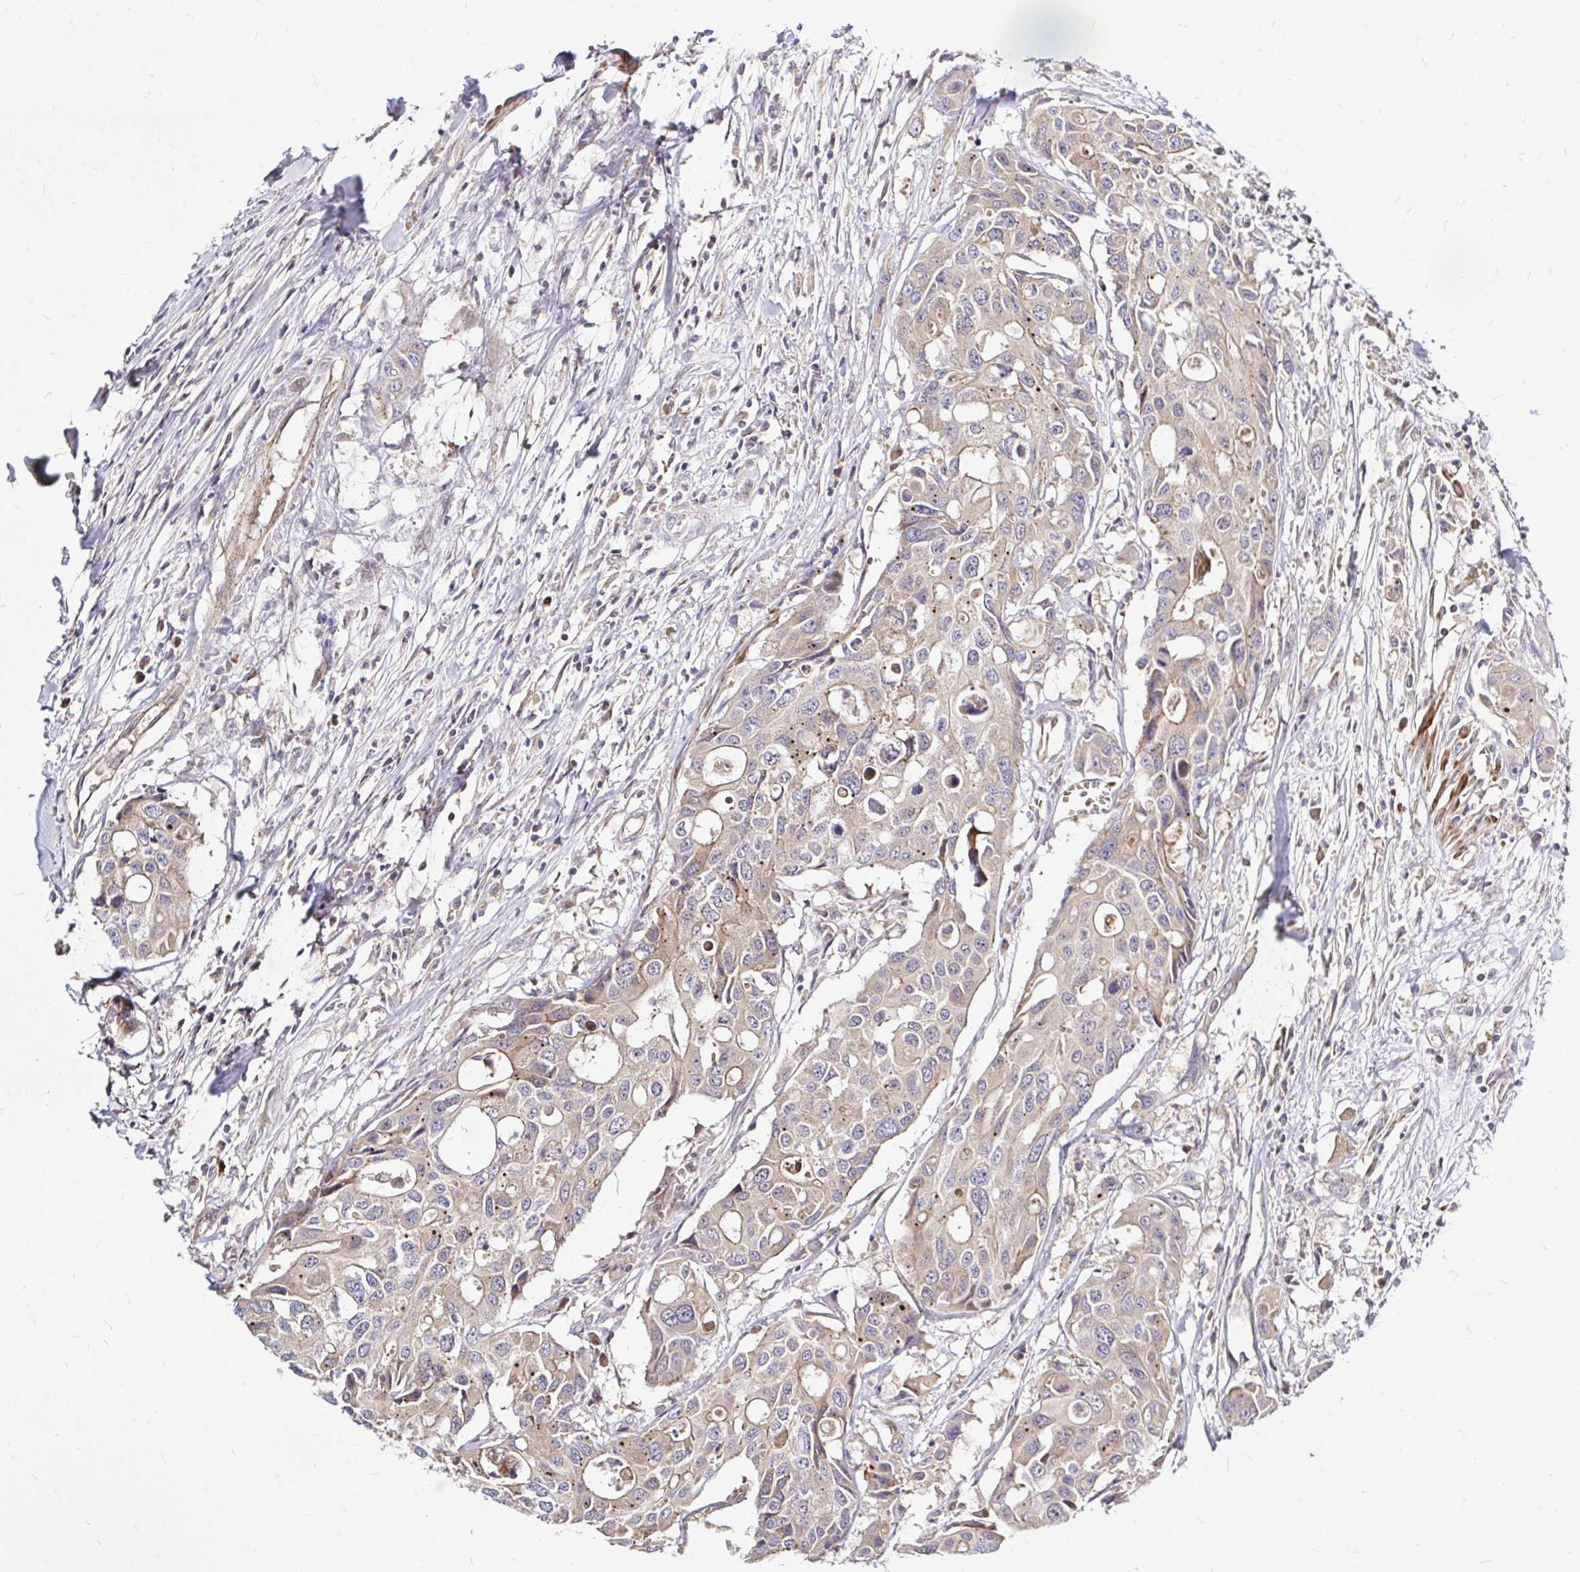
{"staining": {"intensity": "weak", "quantity": "25%-75%", "location": "cytoplasmic/membranous"}, "tissue": "colorectal cancer", "cell_type": "Tumor cells", "image_type": "cancer", "snomed": [{"axis": "morphology", "description": "Adenocarcinoma, NOS"}, {"axis": "topography", "description": "Colon"}], "caption": "About 25%-75% of tumor cells in colorectal cancer (adenocarcinoma) exhibit weak cytoplasmic/membranous protein expression as visualized by brown immunohistochemical staining.", "gene": "ARHGEF37", "patient": {"sex": "male", "age": 77}}